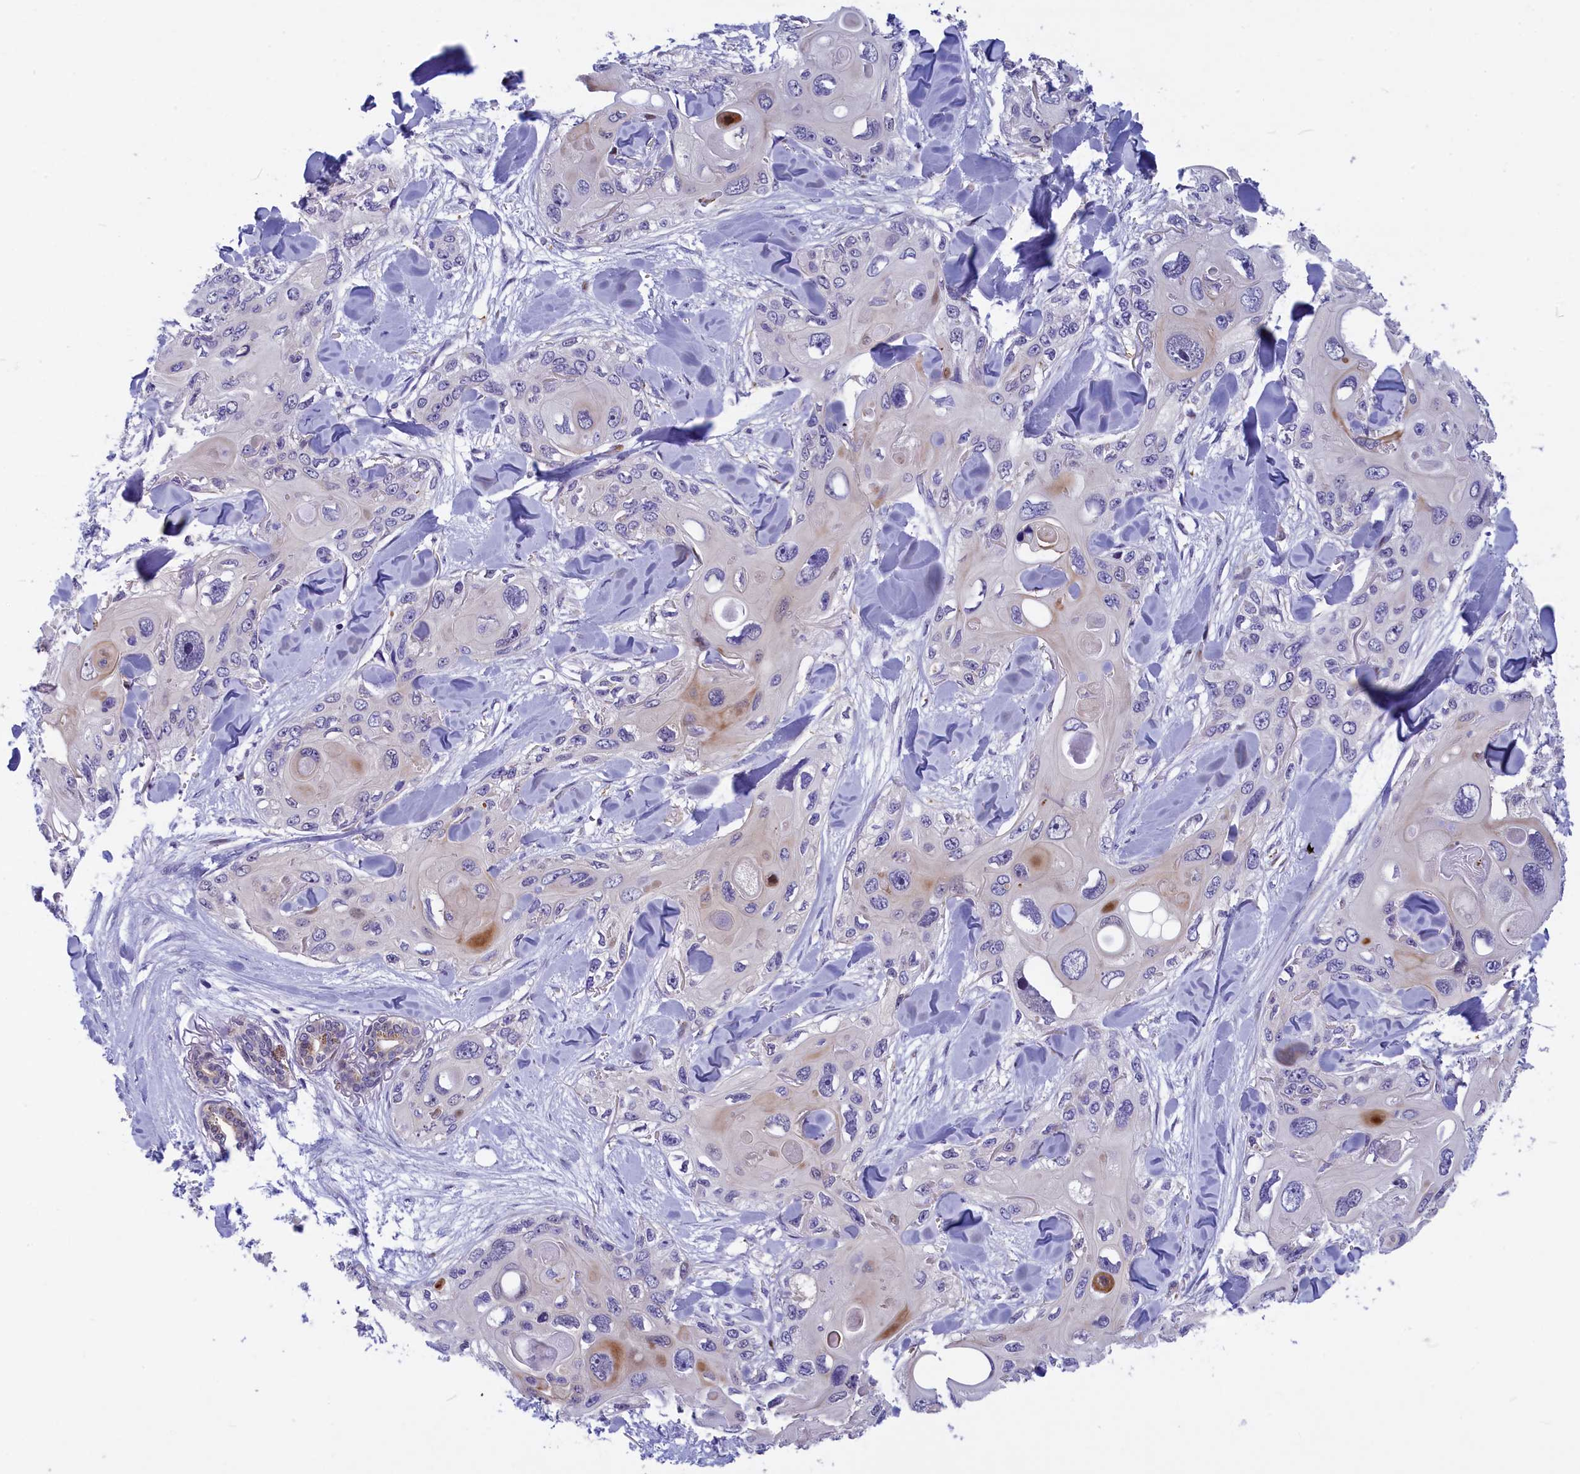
{"staining": {"intensity": "negative", "quantity": "none", "location": "none"}, "tissue": "skin cancer", "cell_type": "Tumor cells", "image_type": "cancer", "snomed": [{"axis": "morphology", "description": "Normal tissue, NOS"}, {"axis": "morphology", "description": "Squamous cell carcinoma, NOS"}, {"axis": "topography", "description": "Skin"}], "caption": "Immunohistochemistry image of skin cancer (squamous cell carcinoma) stained for a protein (brown), which reveals no staining in tumor cells.", "gene": "NKPD1", "patient": {"sex": "male", "age": 72}}